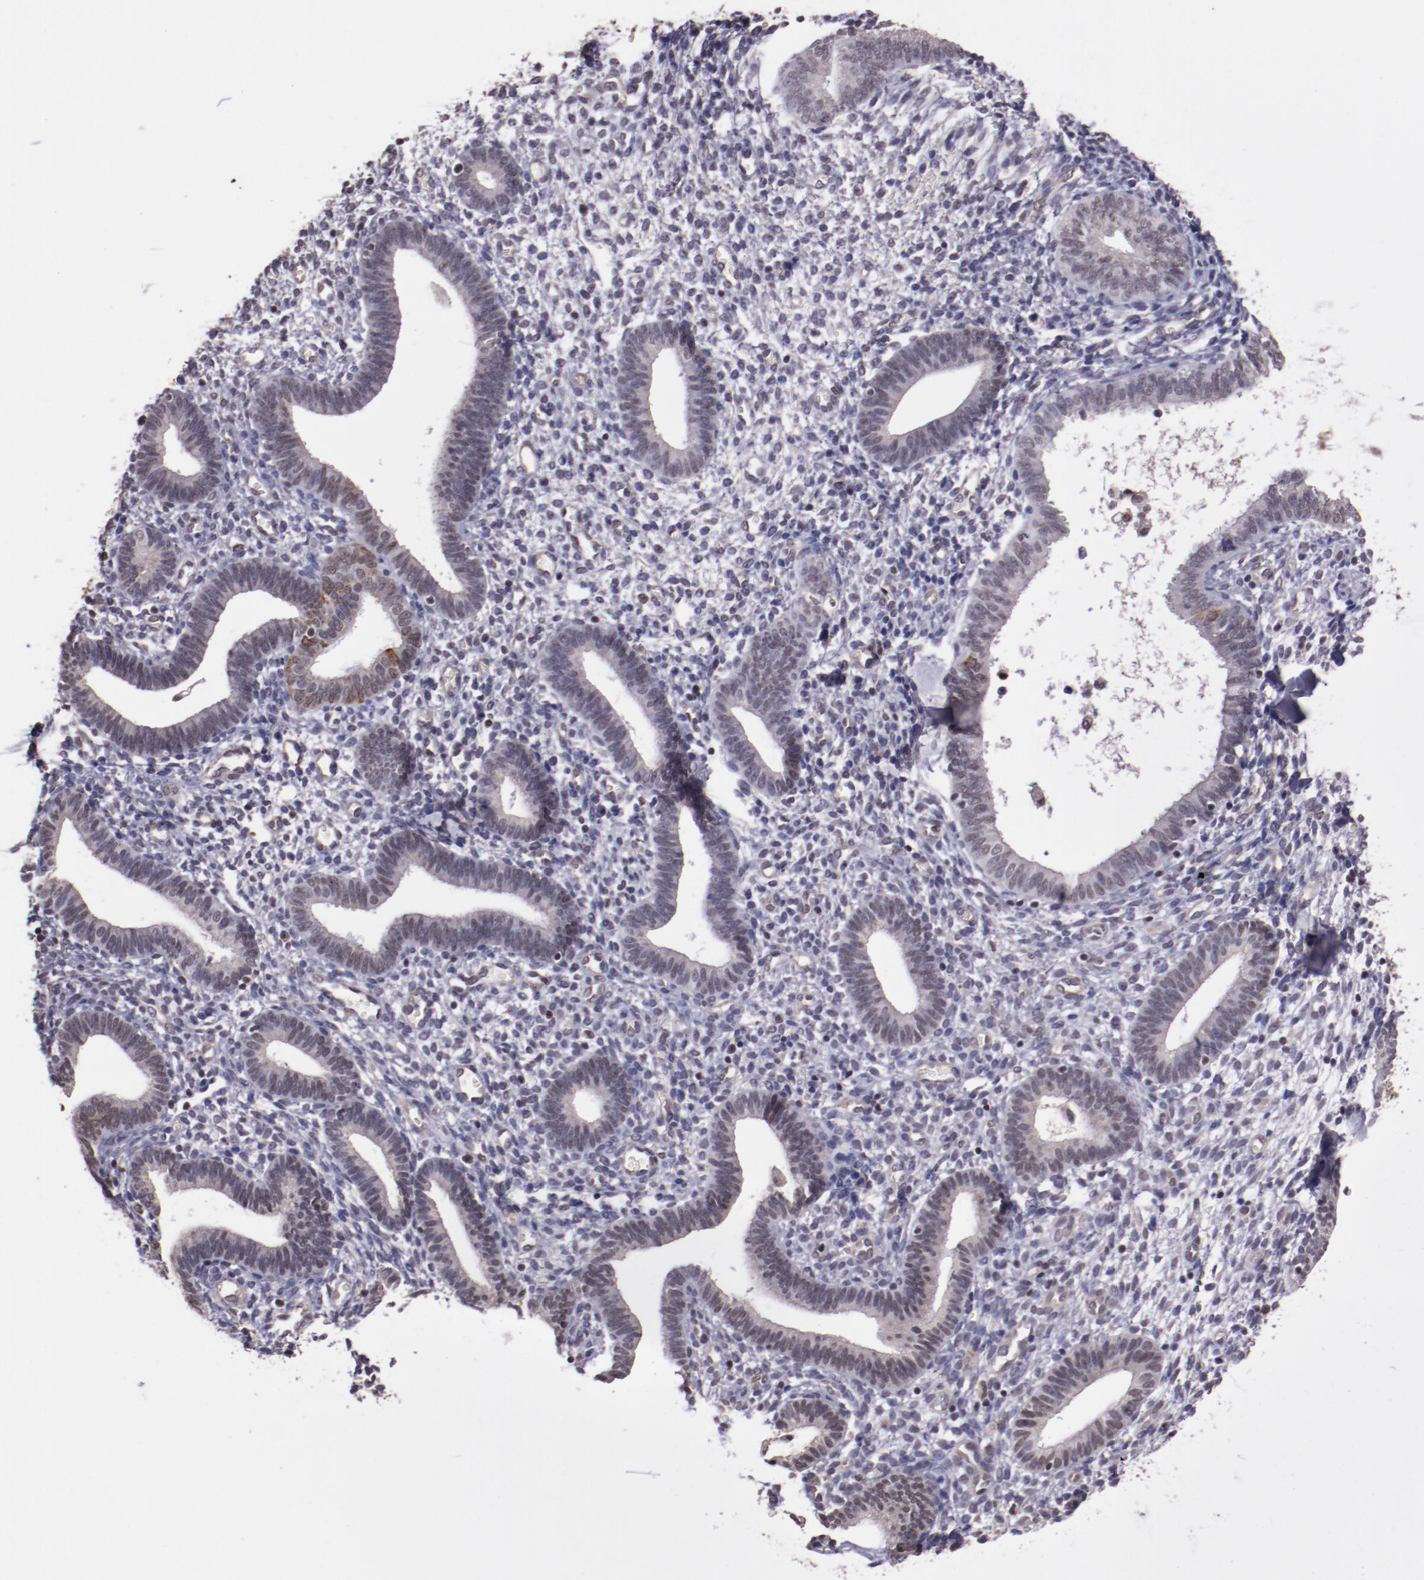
{"staining": {"intensity": "weak", "quantity": "<25%", "location": "cytoplasmic/membranous"}, "tissue": "endometrium", "cell_type": "Cells in endometrial stroma", "image_type": "normal", "snomed": [{"axis": "morphology", "description": "Normal tissue, NOS"}, {"axis": "topography", "description": "Smooth muscle"}, {"axis": "topography", "description": "Endometrium"}], "caption": "This is an immunohistochemistry photomicrograph of benign human endometrium. There is no expression in cells in endometrial stroma.", "gene": "ELF1", "patient": {"sex": "female", "age": 57}}